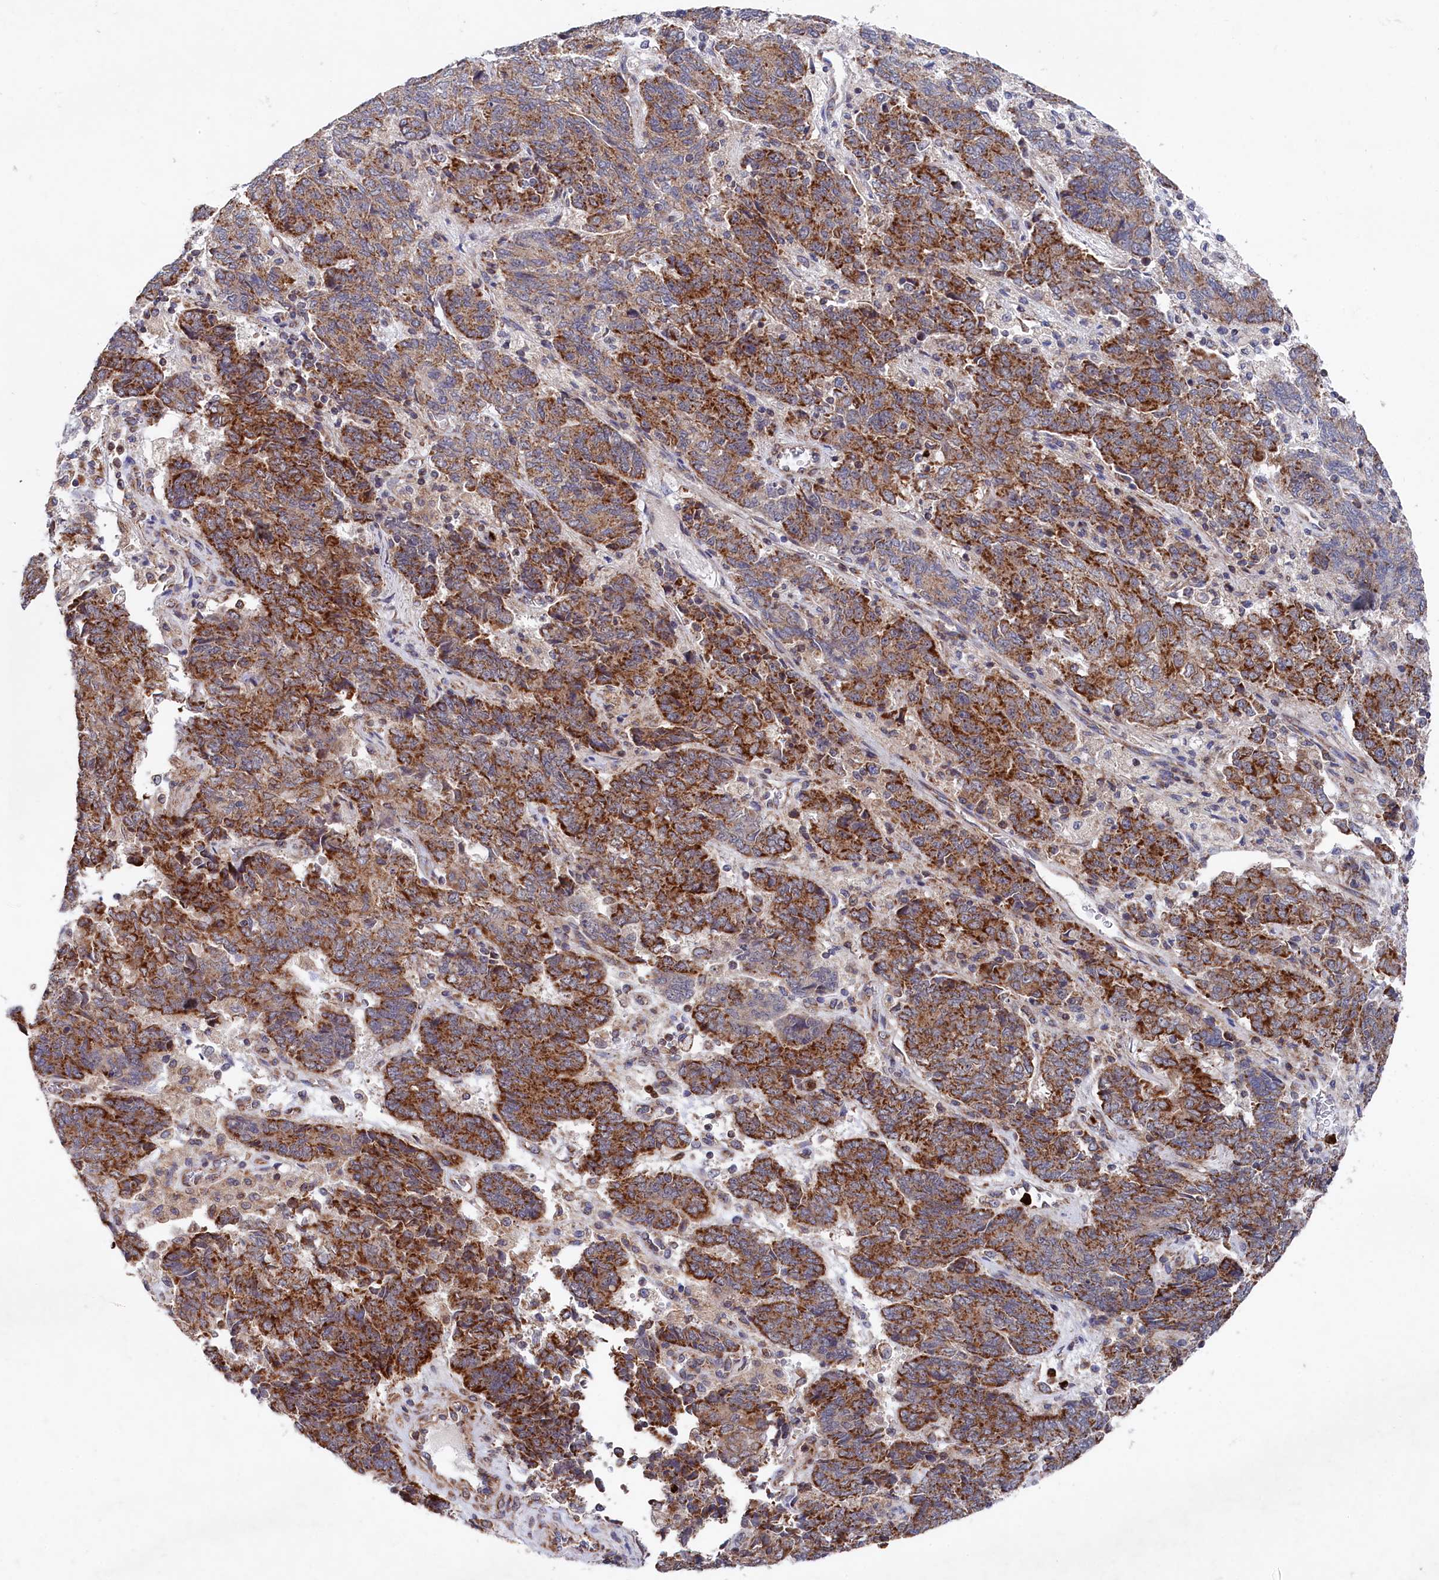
{"staining": {"intensity": "strong", "quantity": ">75%", "location": "cytoplasmic/membranous"}, "tissue": "endometrial cancer", "cell_type": "Tumor cells", "image_type": "cancer", "snomed": [{"axis": "morphology", "description": "Adenocarcinoma, NOS"}, {"axis": "topography", "description": "Endometrium"}], "caption": "The photomicrograph shows a brown stain indicating the presence of a protein in the cytoplasmic/membranous of tumor cells in adenocarcinoma (endometrial).", "gene": "CHCHD1", "patient": {"sex": "female", "age": 80}}